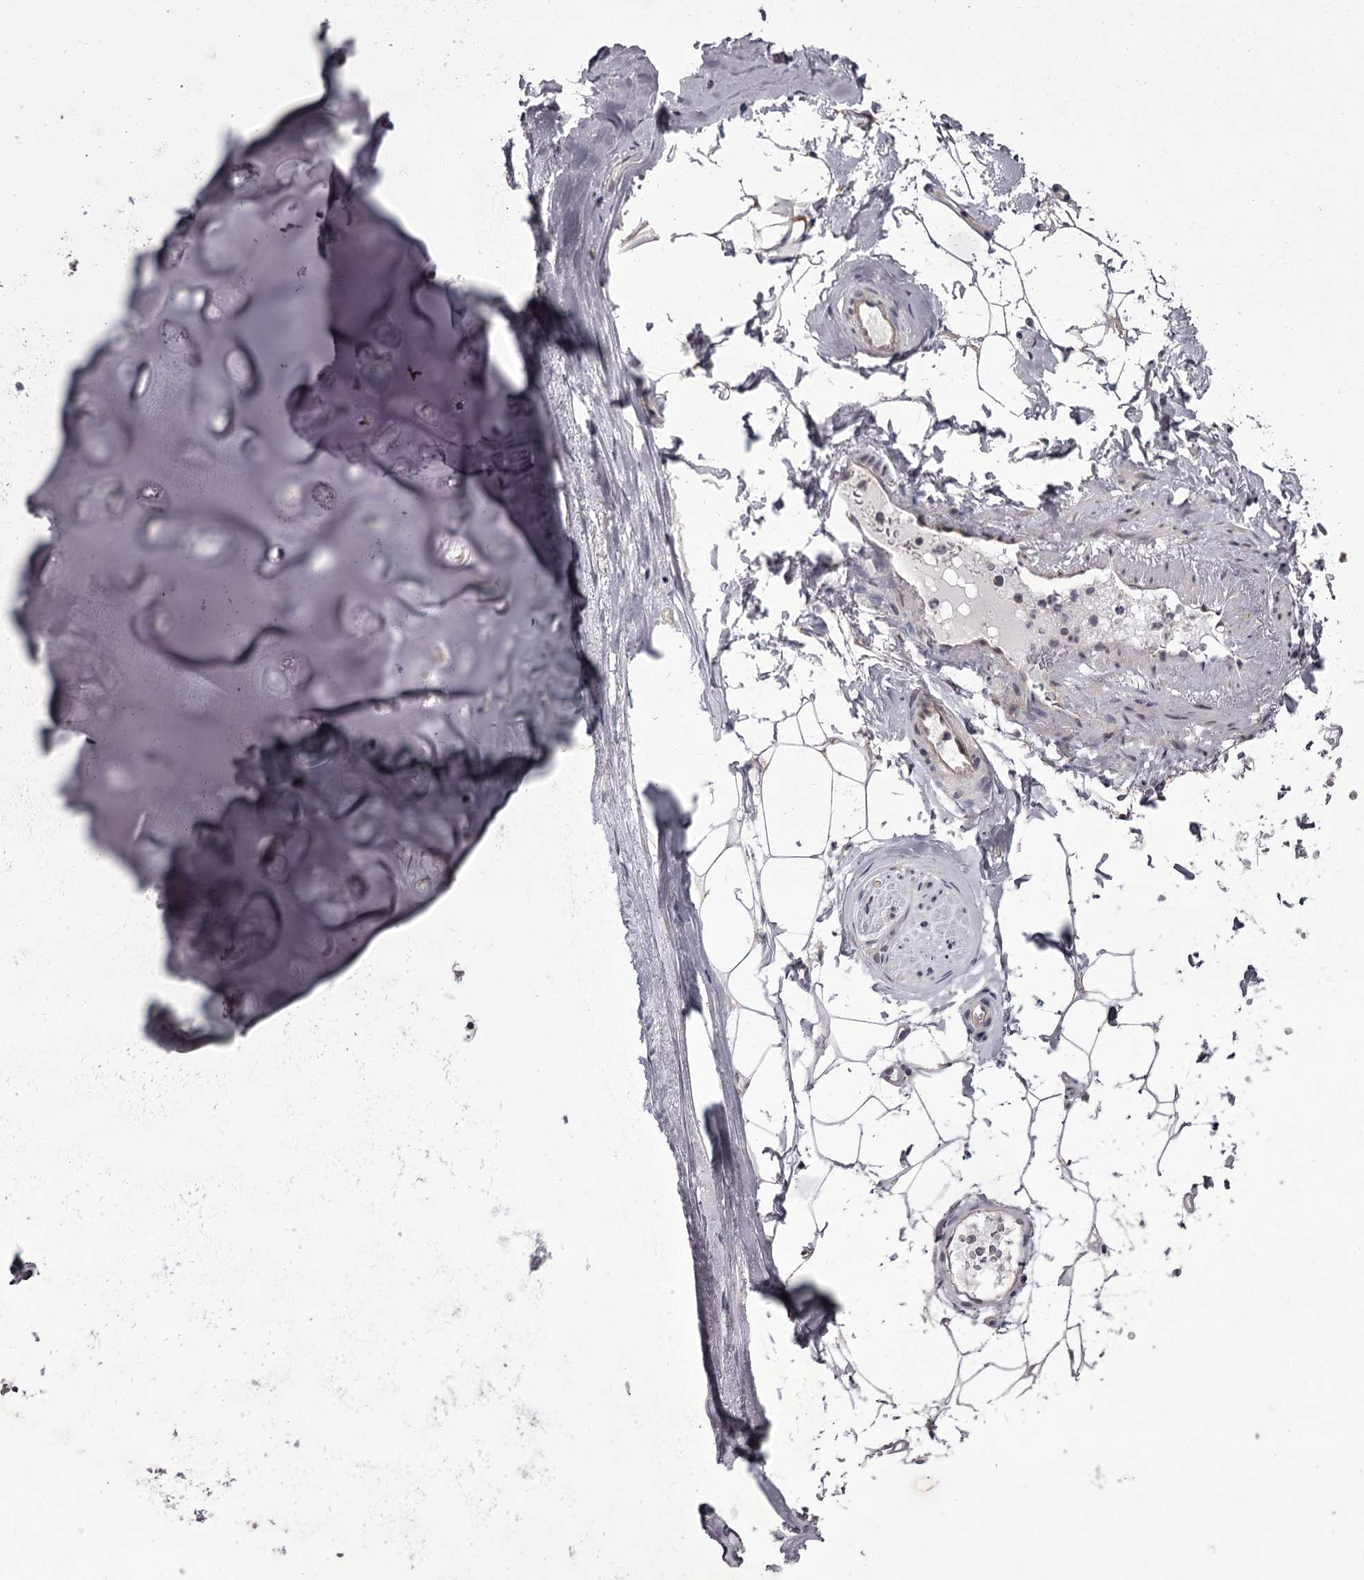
{"staining": {"intensity": "negative", "quantity": "none", "location": "none"}, "tissue": "adipose tissue", "cell_type": "Adipocytes", "image_type": "normal", "snomed": [{"axis": "morphology", "description": "Normal tissue, NOS"}, {"axis": "topography", "description": "Cartilage tissue"}, {"axis": "topography", "description": "Bronchus"}], "caption": "Adipocytes show no significant staining in benign adipose tissue. The staining was performed using DAB (3,3'-diaminobenzidine) to visualize the protein expression in brown, while the nuclei were stained in blue with hematoxylin (Magnification: 20x).", "gene": "CCDC92", "patient": {"sex": "female", "age": 73}}